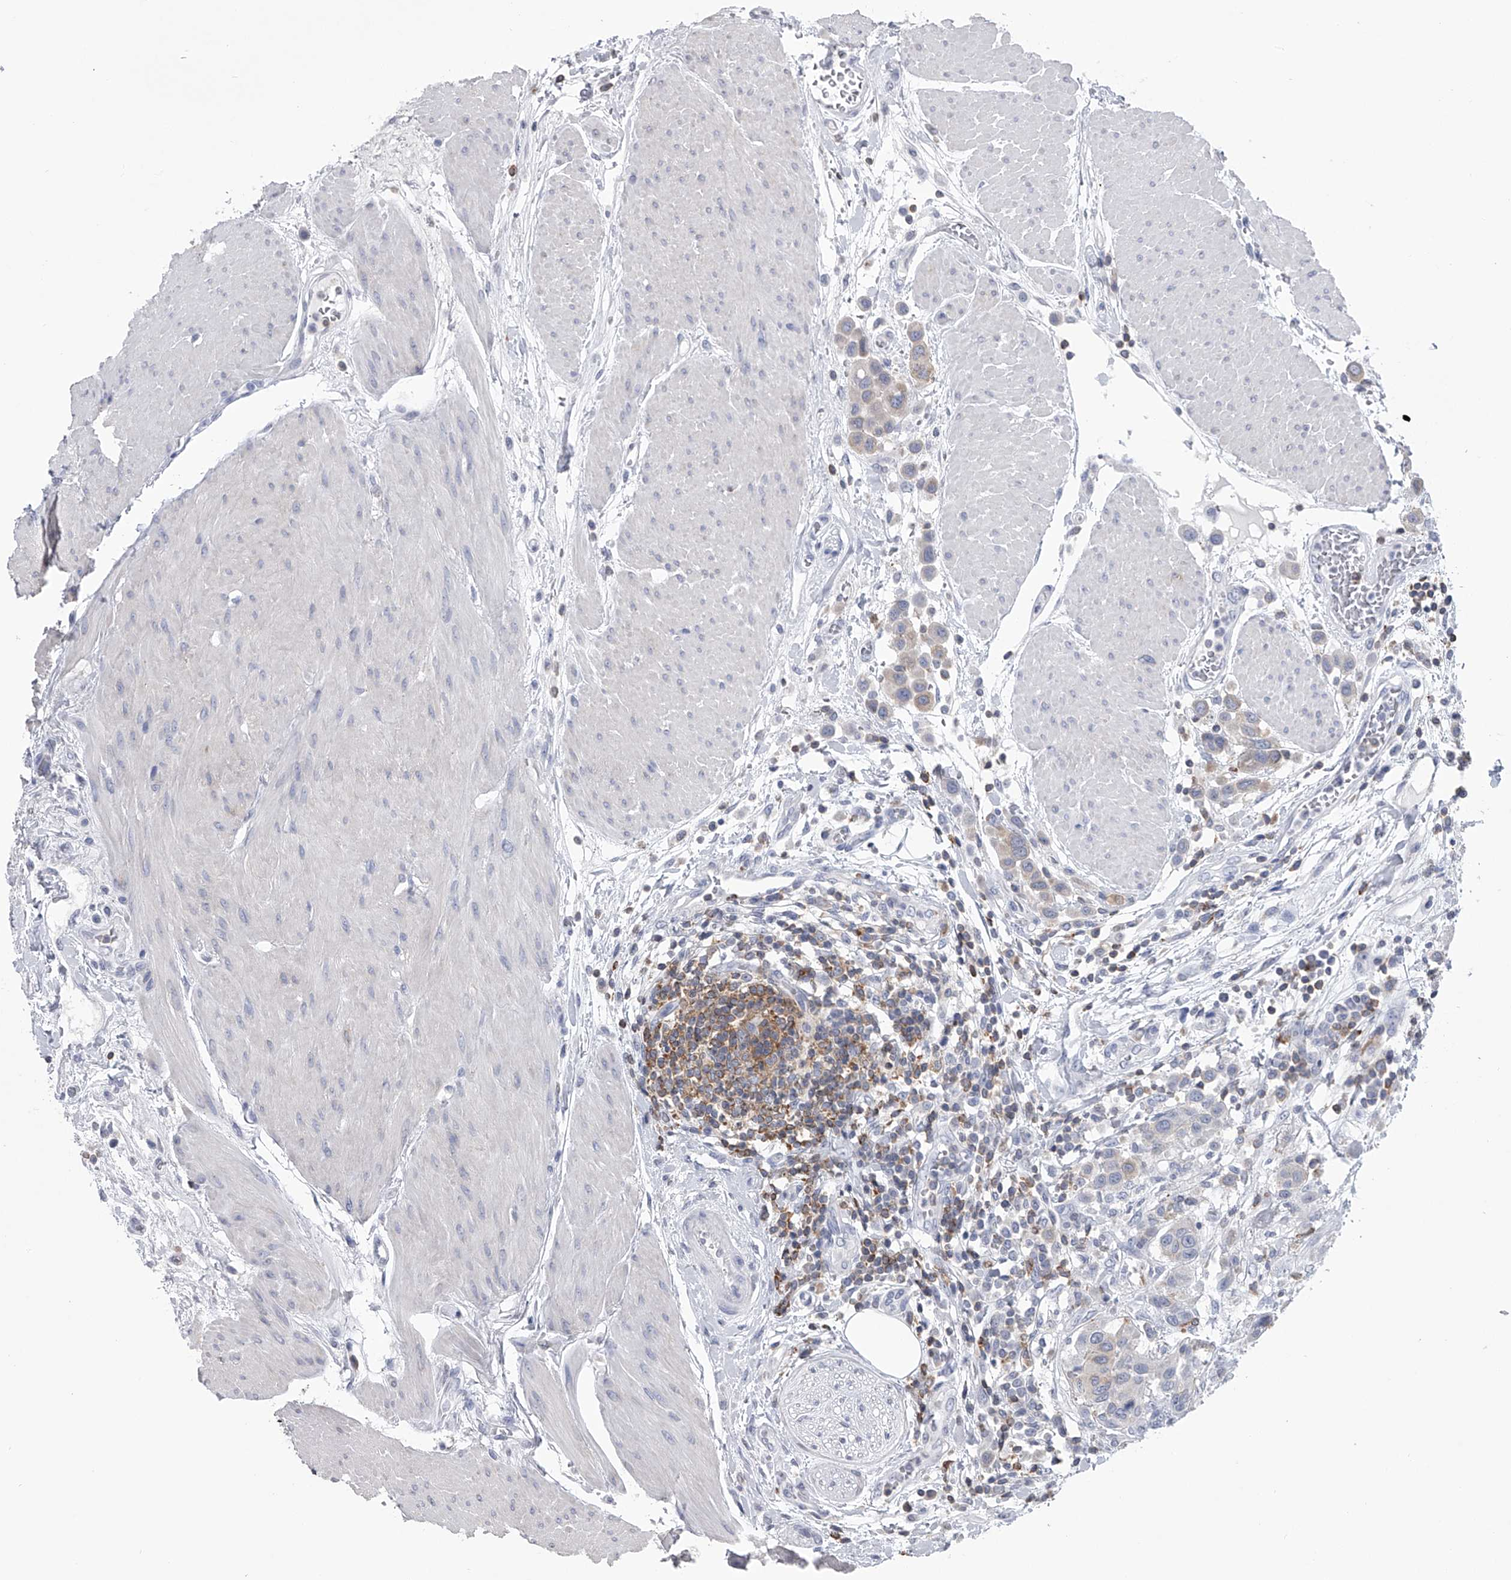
{"staining": {"intensity": "negative", "quantity": "none", "location": "none"}, "tissue": "urothelial cancer", "cell_type": "Tumor cells", "image_type": "cancer", "snomed": [{"axis": "morphology", "description": "Urothelial carcinoma, High grade"}, {"axis": "topography", "description": "Urinary bladder"}], "caption": "Image shows no significant protein expression in tumor cells of urothelial cancer.", "gene": "TASP1", "patient": {"sex": "male", "age": 50}}